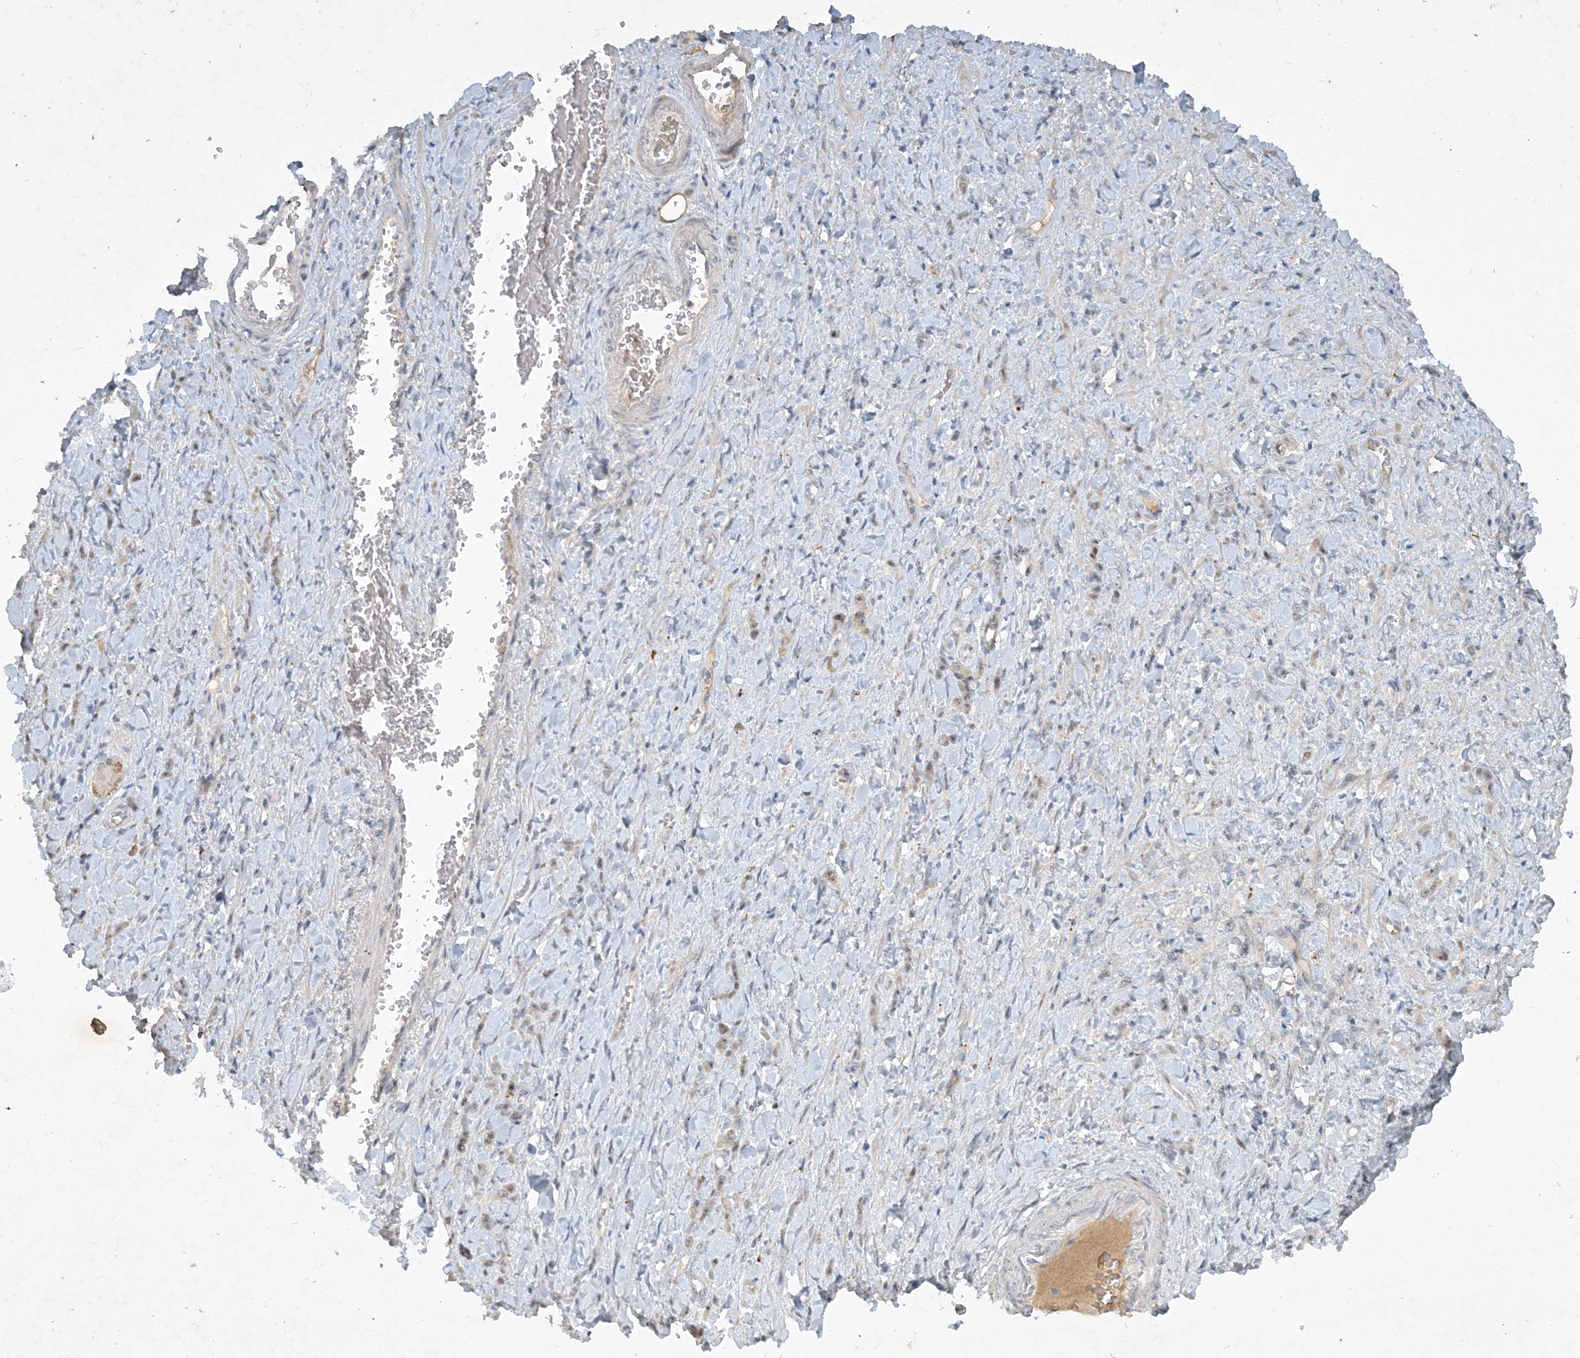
{"staining": {"intensity": "weak", "quantity": "<25%", "location": "cytoplasmic/membranous"}, "tissue": "stomach cancer", "cell_type": "Tumor cells", "image_type": "cancer", "snomed": [{"axis": "morphology", "description": "Normal tissue, NOS"}, {"axis": "morphology", "description": "Adenocarcinoma, NOS"}, {"axis": "topography", "description": "Stomach"}], "caption": "DAB immunohistochemical staining of human adenocarcinoma (stomach) shows no significant positivity in tumor cells. (DAB (3,3'-diaminobenzidine) IHC, high magnification).", "gene": "THG1L", "patient": {"sex": "male", "age": 82}}